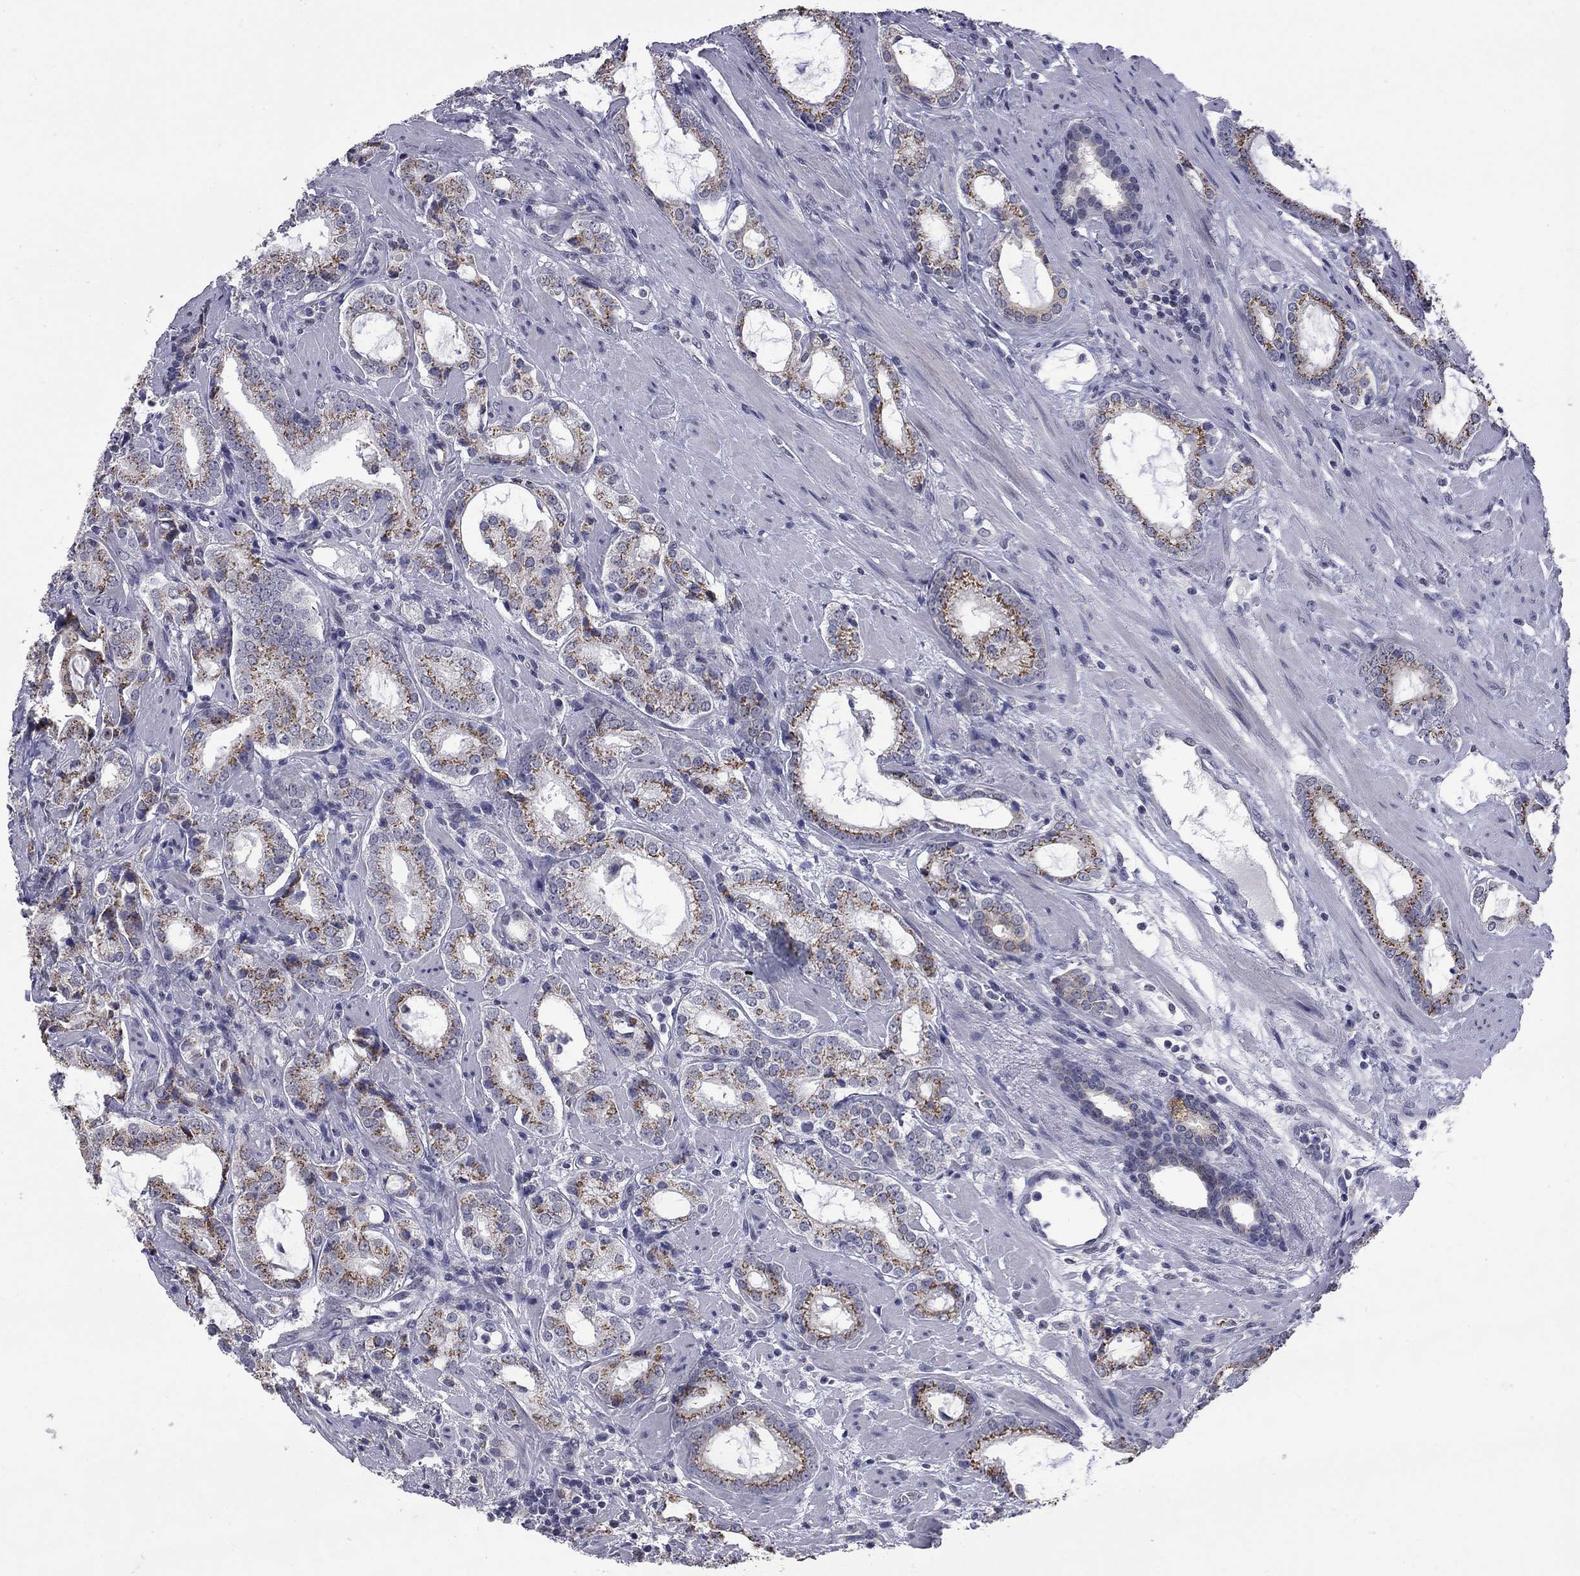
{"staining": {"intensity": "strong", "quantity": "25%-75%", "location": "cytoplasmic/membranous"}, "tissue": "prostate cancer", "cell_type": "Tumor cells", "image_type": "cancer", "snomed": [{"axis": "morphology", "description": "Adenocarcinoma, NOS"}, {"axis": "topography", "description": "Prostate"}], "caption": "This histopathology image exhibits prostate adenocarcinoma stained with immunohistochemistry (IHC) to label a protein in brown. The cytoplasmic/membranous of tumor cells show strong positivity for the protein. Nuclei are counter-stained blue.", "gene": "HTR4", "patient": {"sex": "male", "age": 66}}